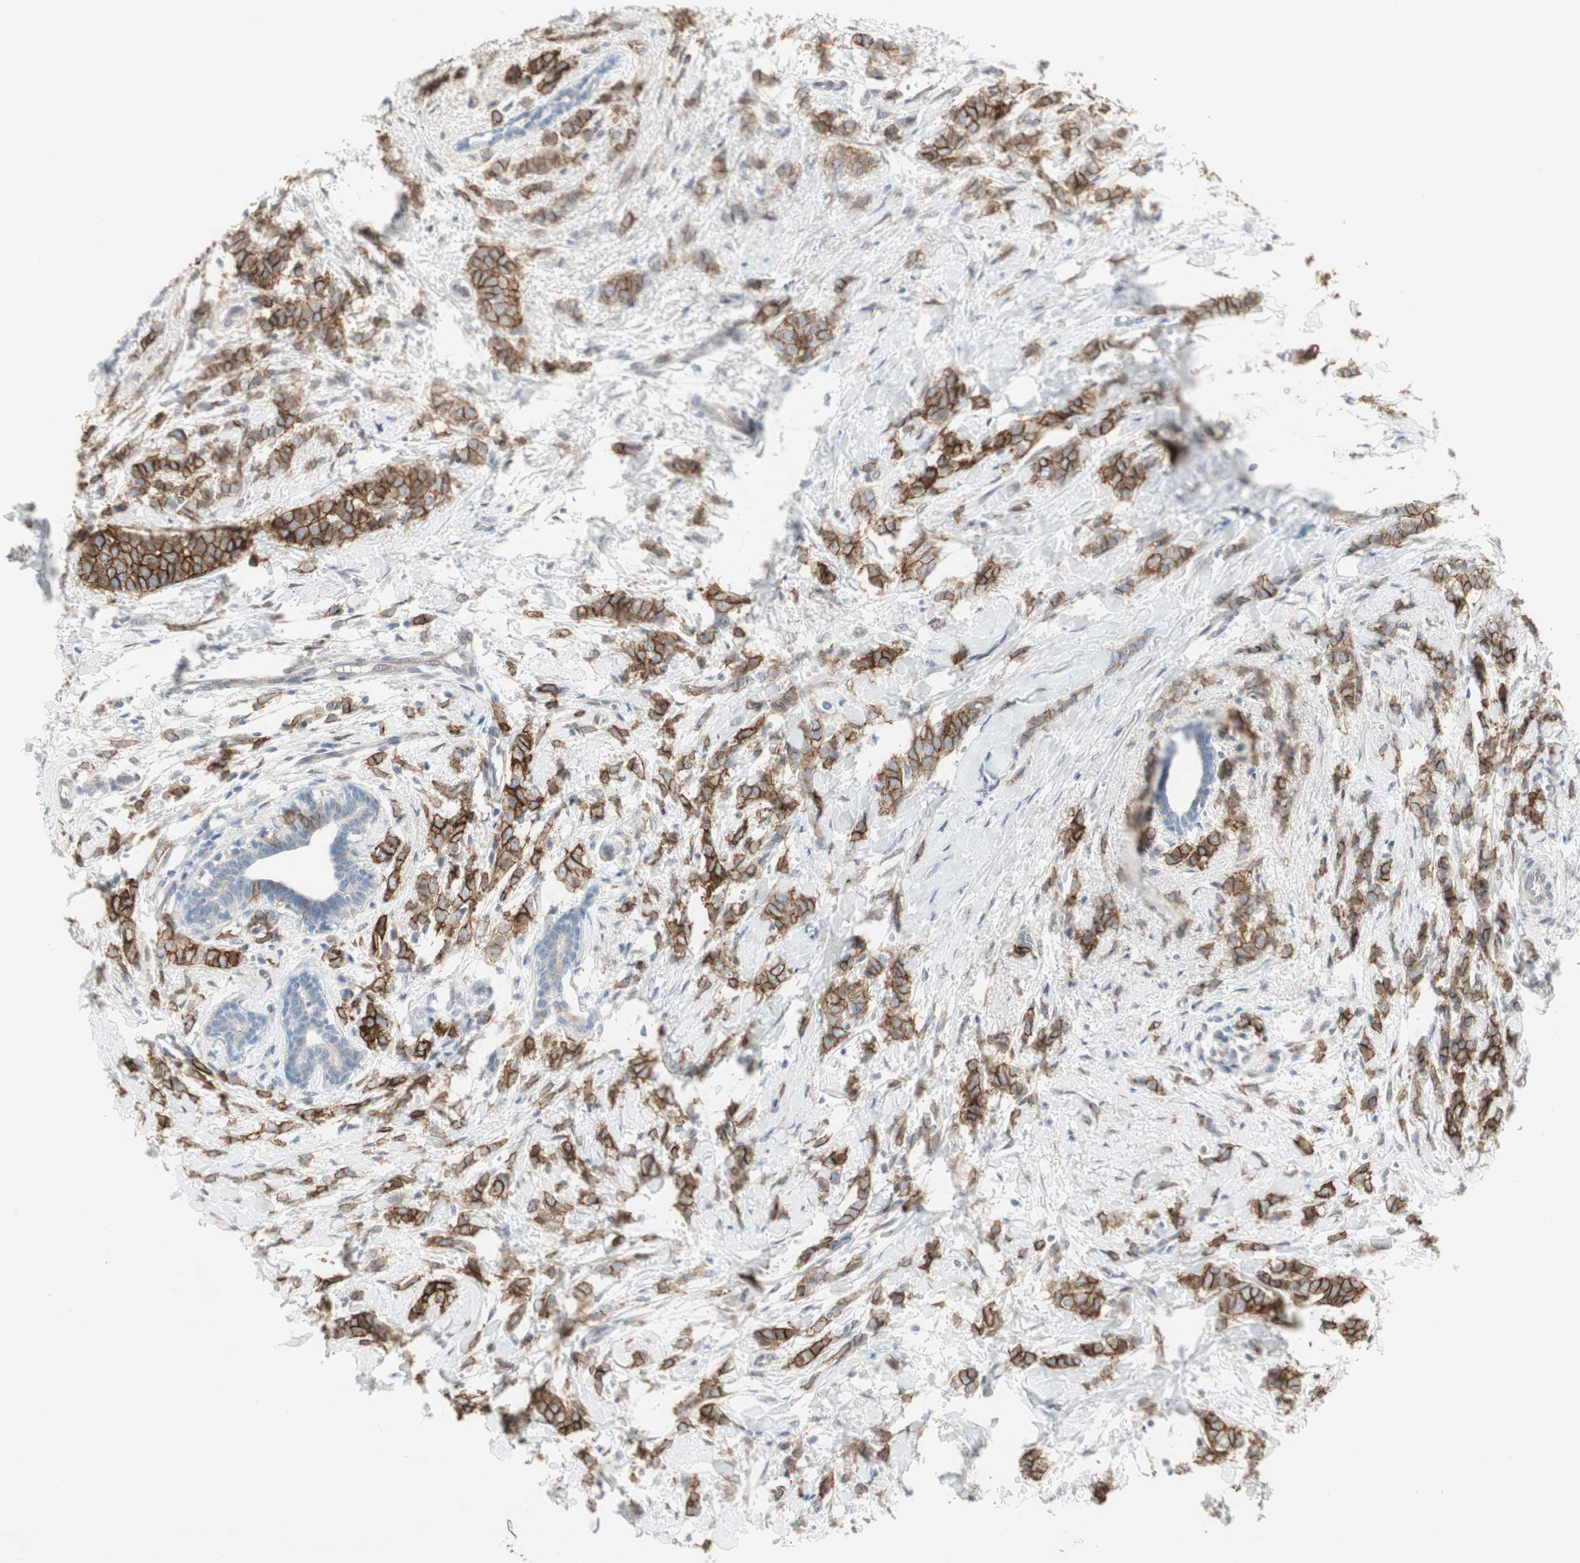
{"staining": {"intensity": "strong", "quantity": ">75%", "location": "cytoplasmic/membranous"}, "tissue": "breast cancer", "cell_type": "Tumor cells", "image_type": "cancer", "snomed": [{"axis": "morphology", "description": "Lobular carcinoma, in situ"}, {"axis": "morphology", "description": "Lobular carcinoma"}, {"axis": "topography", "description": "Breast"}], "caption": "There is high levels of strong cytoplasmic/membranous positivity in tumor cells of breast cancer (lobular carcinoma), as demonstrated by immunohistochemical staining (brown color).", "gene": "CAND2", "patient": {"sex": "female", "age": 41}}